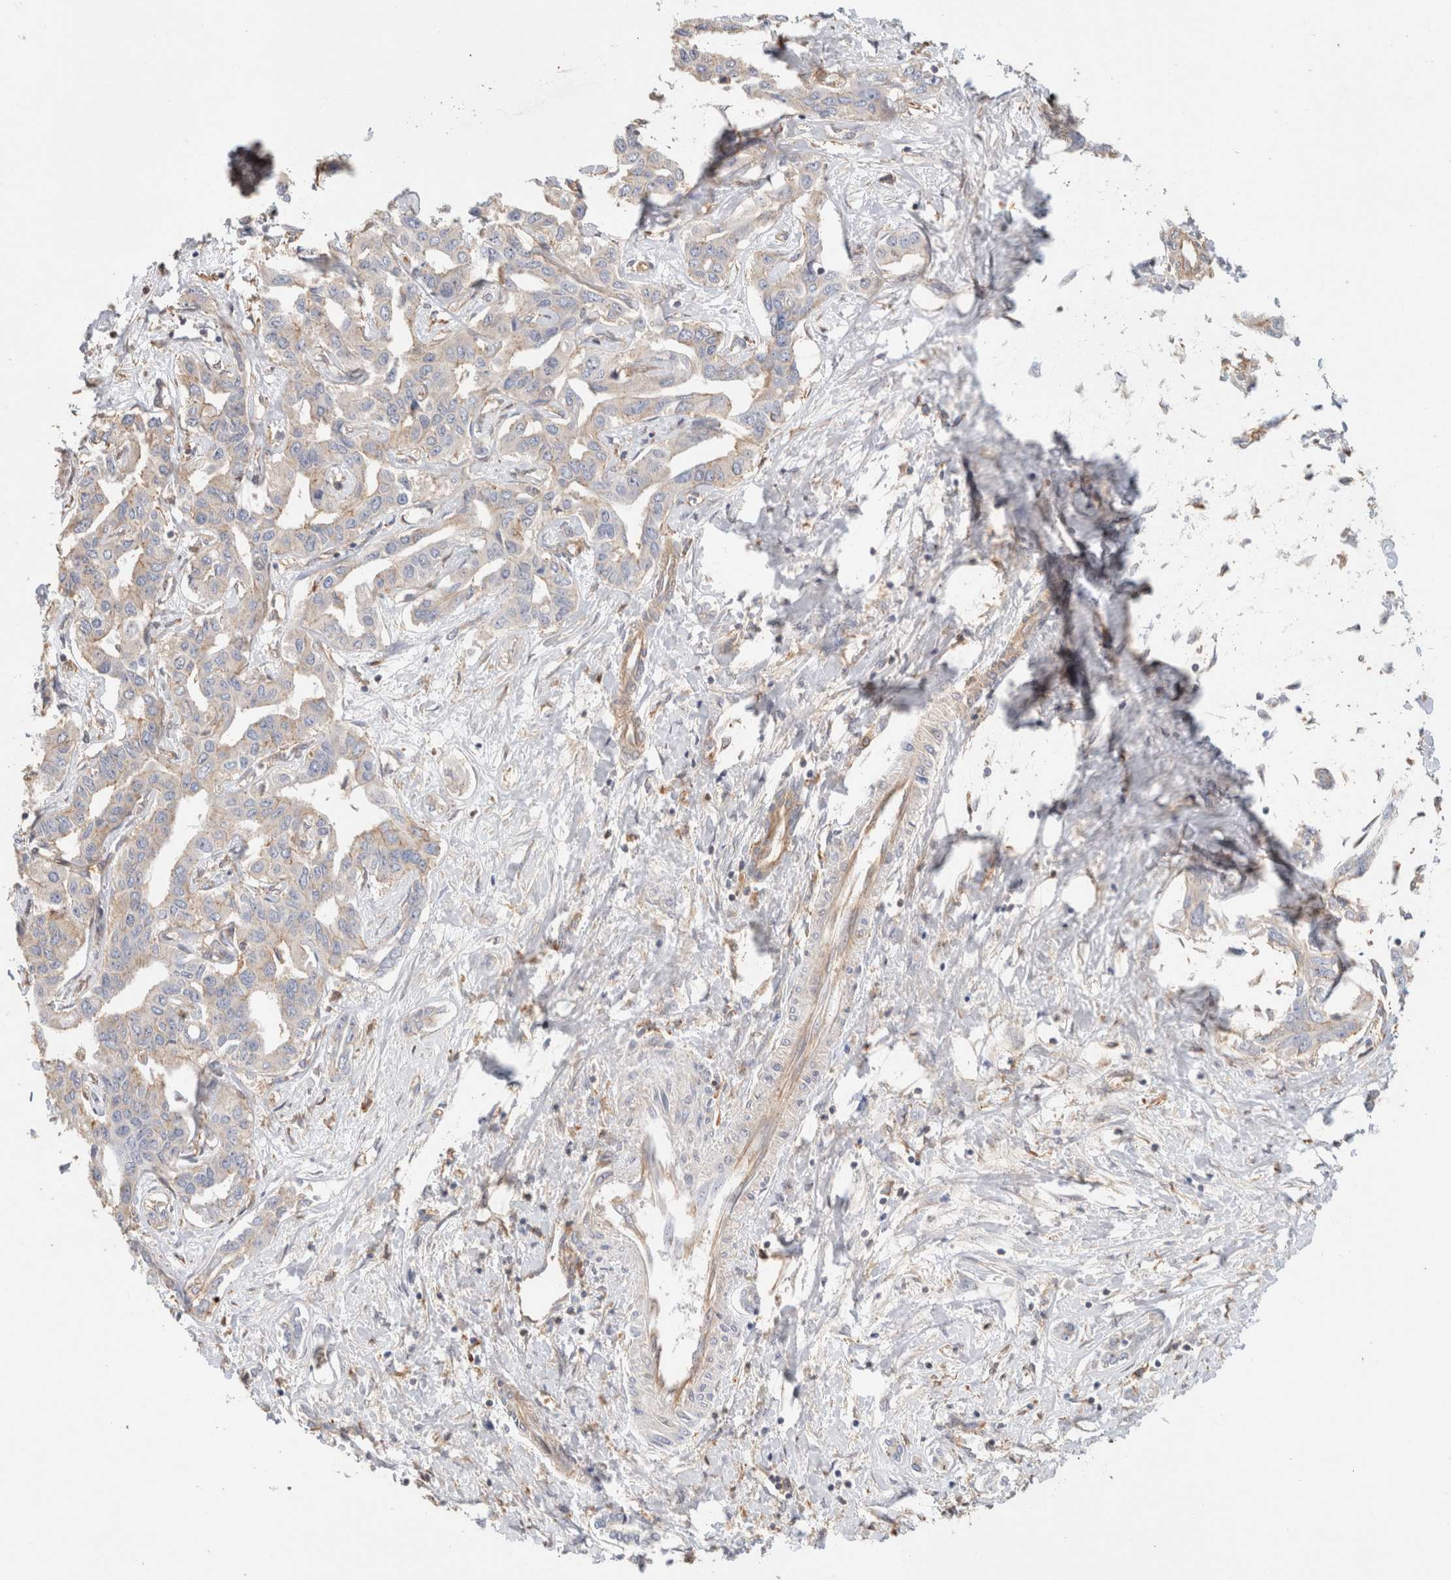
{"staining": {"intensity": "weak", "quantity": "<25%", "location": "cytoplasmic/membranous"}, "tissue": "liver cancer", "cell_type": "Tumor cells", "image_type": "cancer", "snomed": [{"axis": "morphology", "description": "Cholangiocarcinoma"}, {"axis": "topography", "description": "Liver"}], "caption": "High power microscopy image of an immunohistochemistry (IHC) micrograph of liver cancer, revealing no significant staining in tumor cells. (Immunohistochemistry, brightfield microscopy, high magnification).", "gene": "CFAP418", "patient": {"sex": "male", "age": 59}}